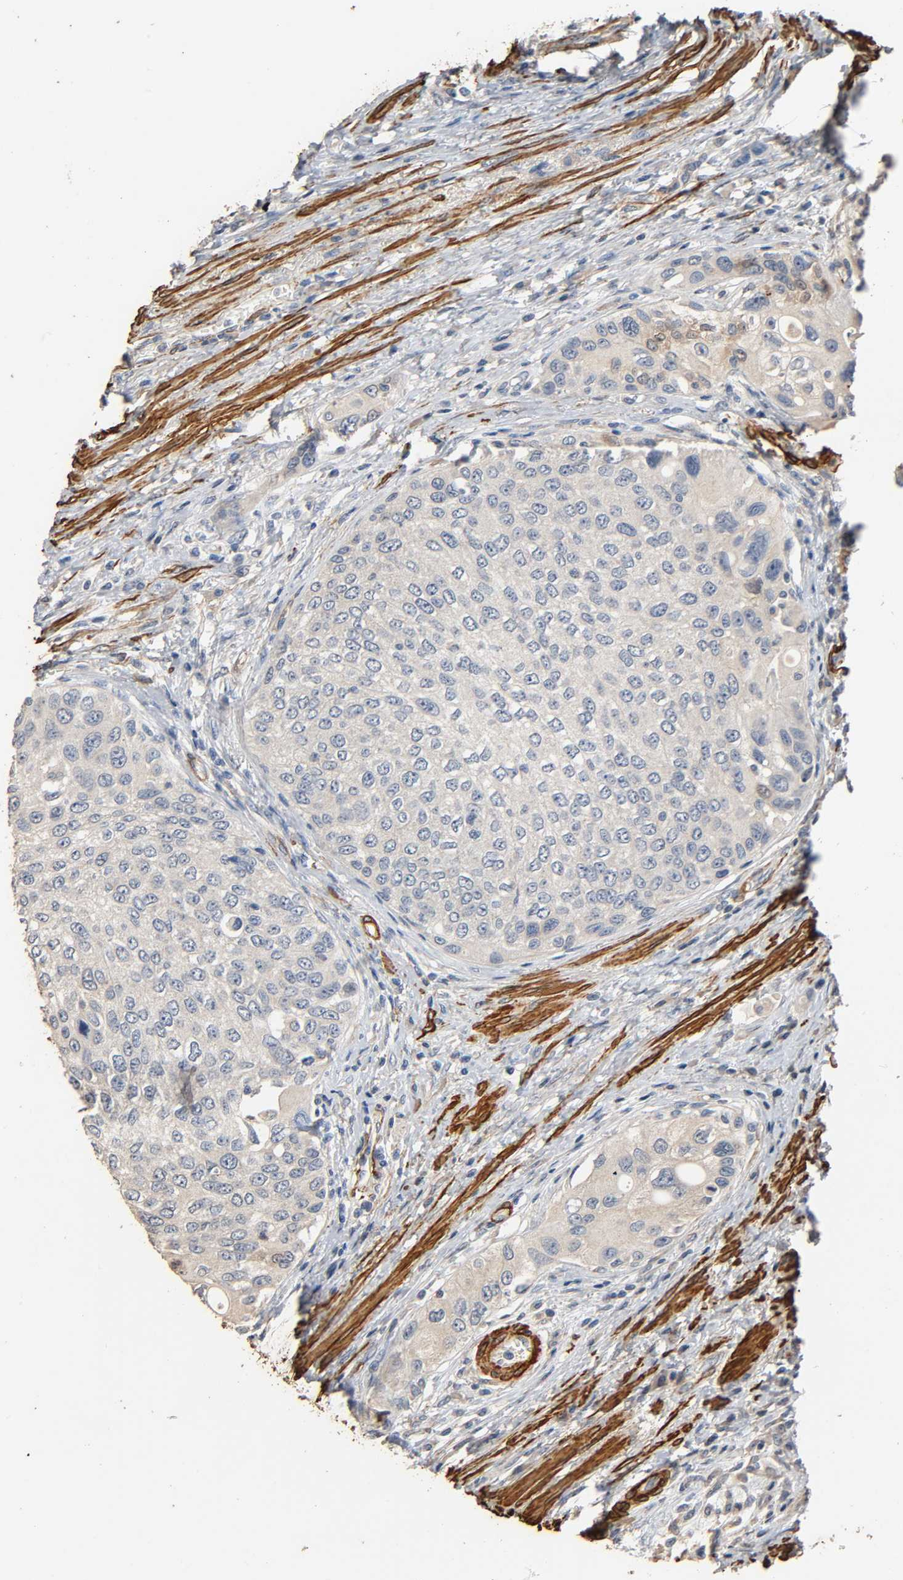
{"staining": {"intensity": "weak", "quantity": ">75%", "location": "cytoplasmic/membranous"}, "tissue": "urothelial cancer", "cell_type": "Tumor cells", "image_type": "cancer", "snomed": [{"axis": "morphology", "description": "Urothelial carcinoma, High grade"}, {"axis": "topography", "description": "Urinary bladder"}], "caption": "The micrograph demonstrates immunohistochemical staining of high-grade urothelial carcinoma. There is weak cytoplasmic/membranous expression is seen in about >75% of tumor cells.", "gene": "GSTA3", "patient": {"sex": "female", "age": 56}}